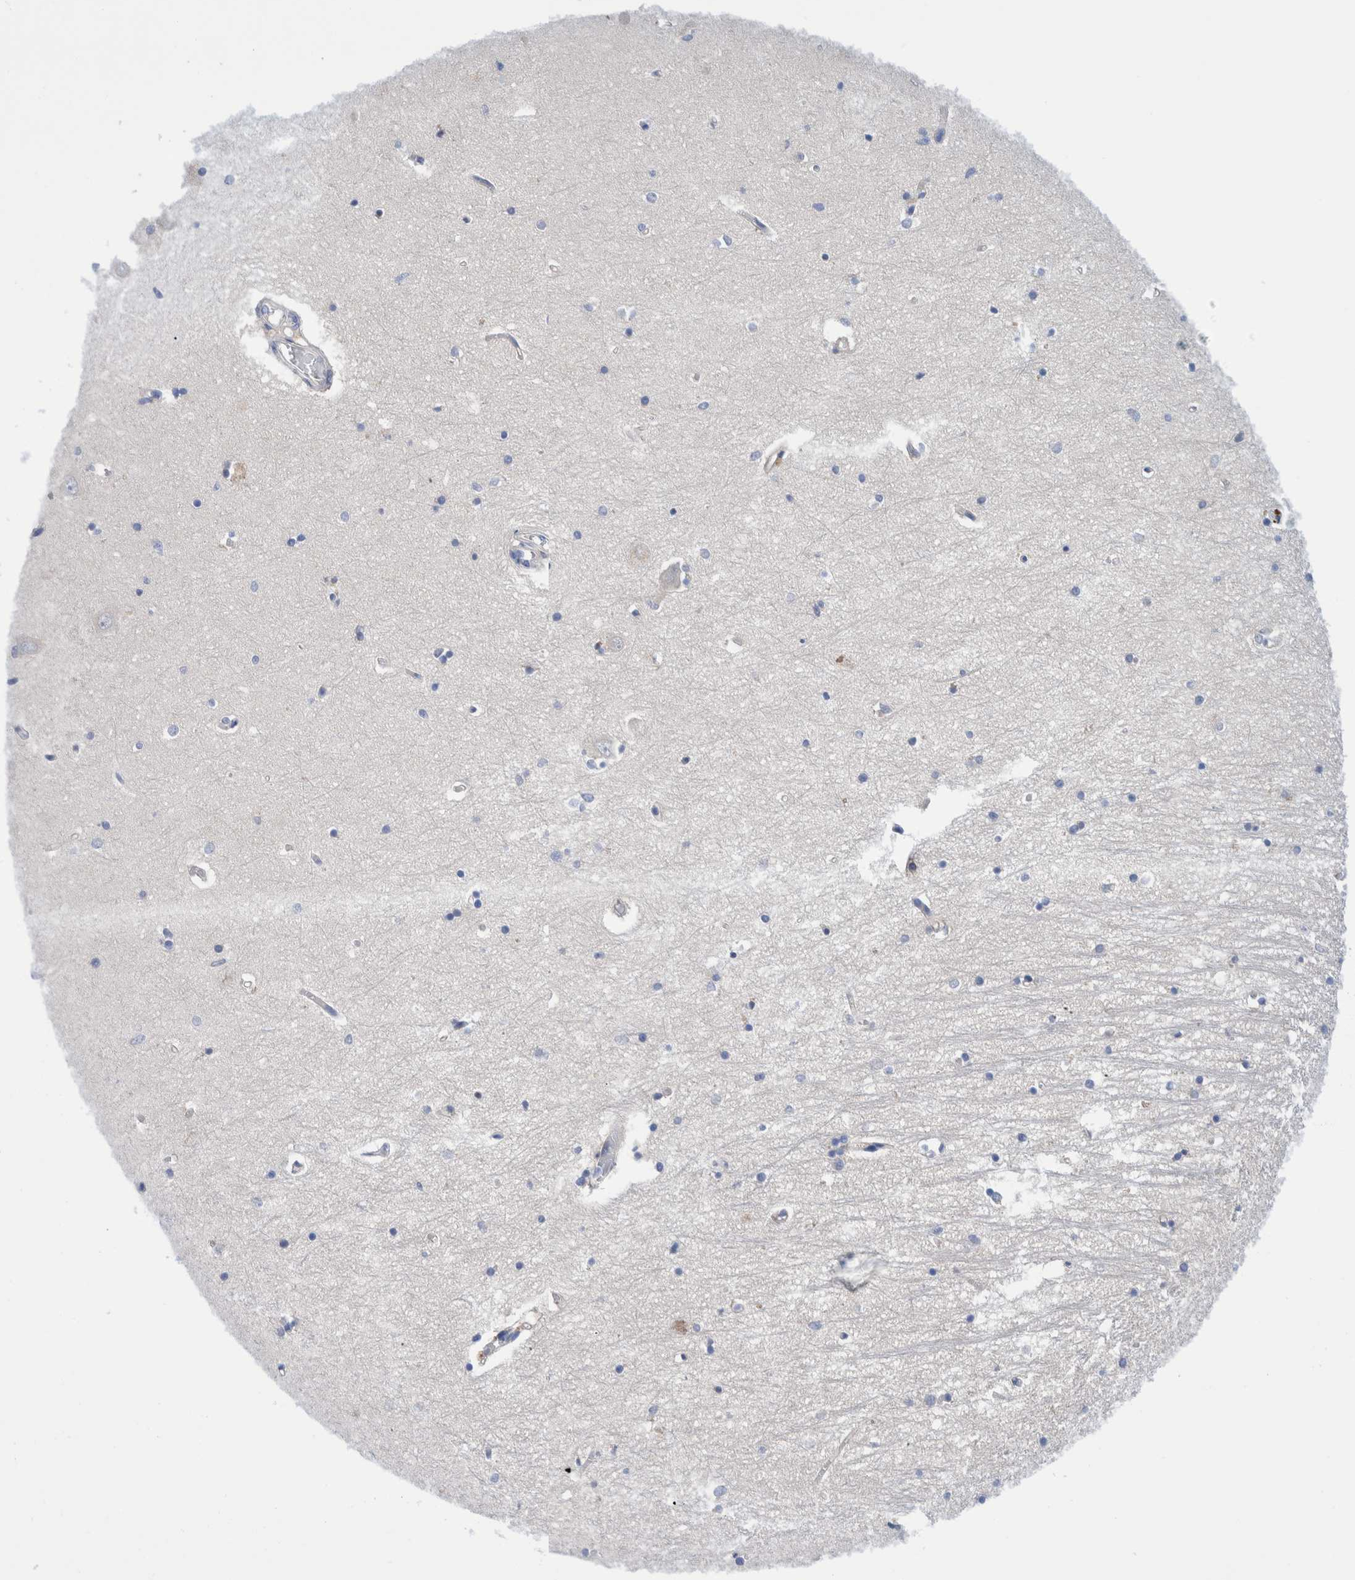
{"staining": {"intensity": "negative", "quantity": "none", "location": "none"}, "tissue": "hippocampus", "cell_type": "Glial cells", "image_type": "normal", "snomed": [{"axis": "morphology", "description": "Normal tissue, NOS"}, {"axis": "topography", "description": "Hippocampus"}], "caption": "Hippocampus stained for a protein using immunohistochemistry (IHC) displays no positivity glial cells.", "gene": "PFAS", "patient": {"sex": "male", "age": 70}}